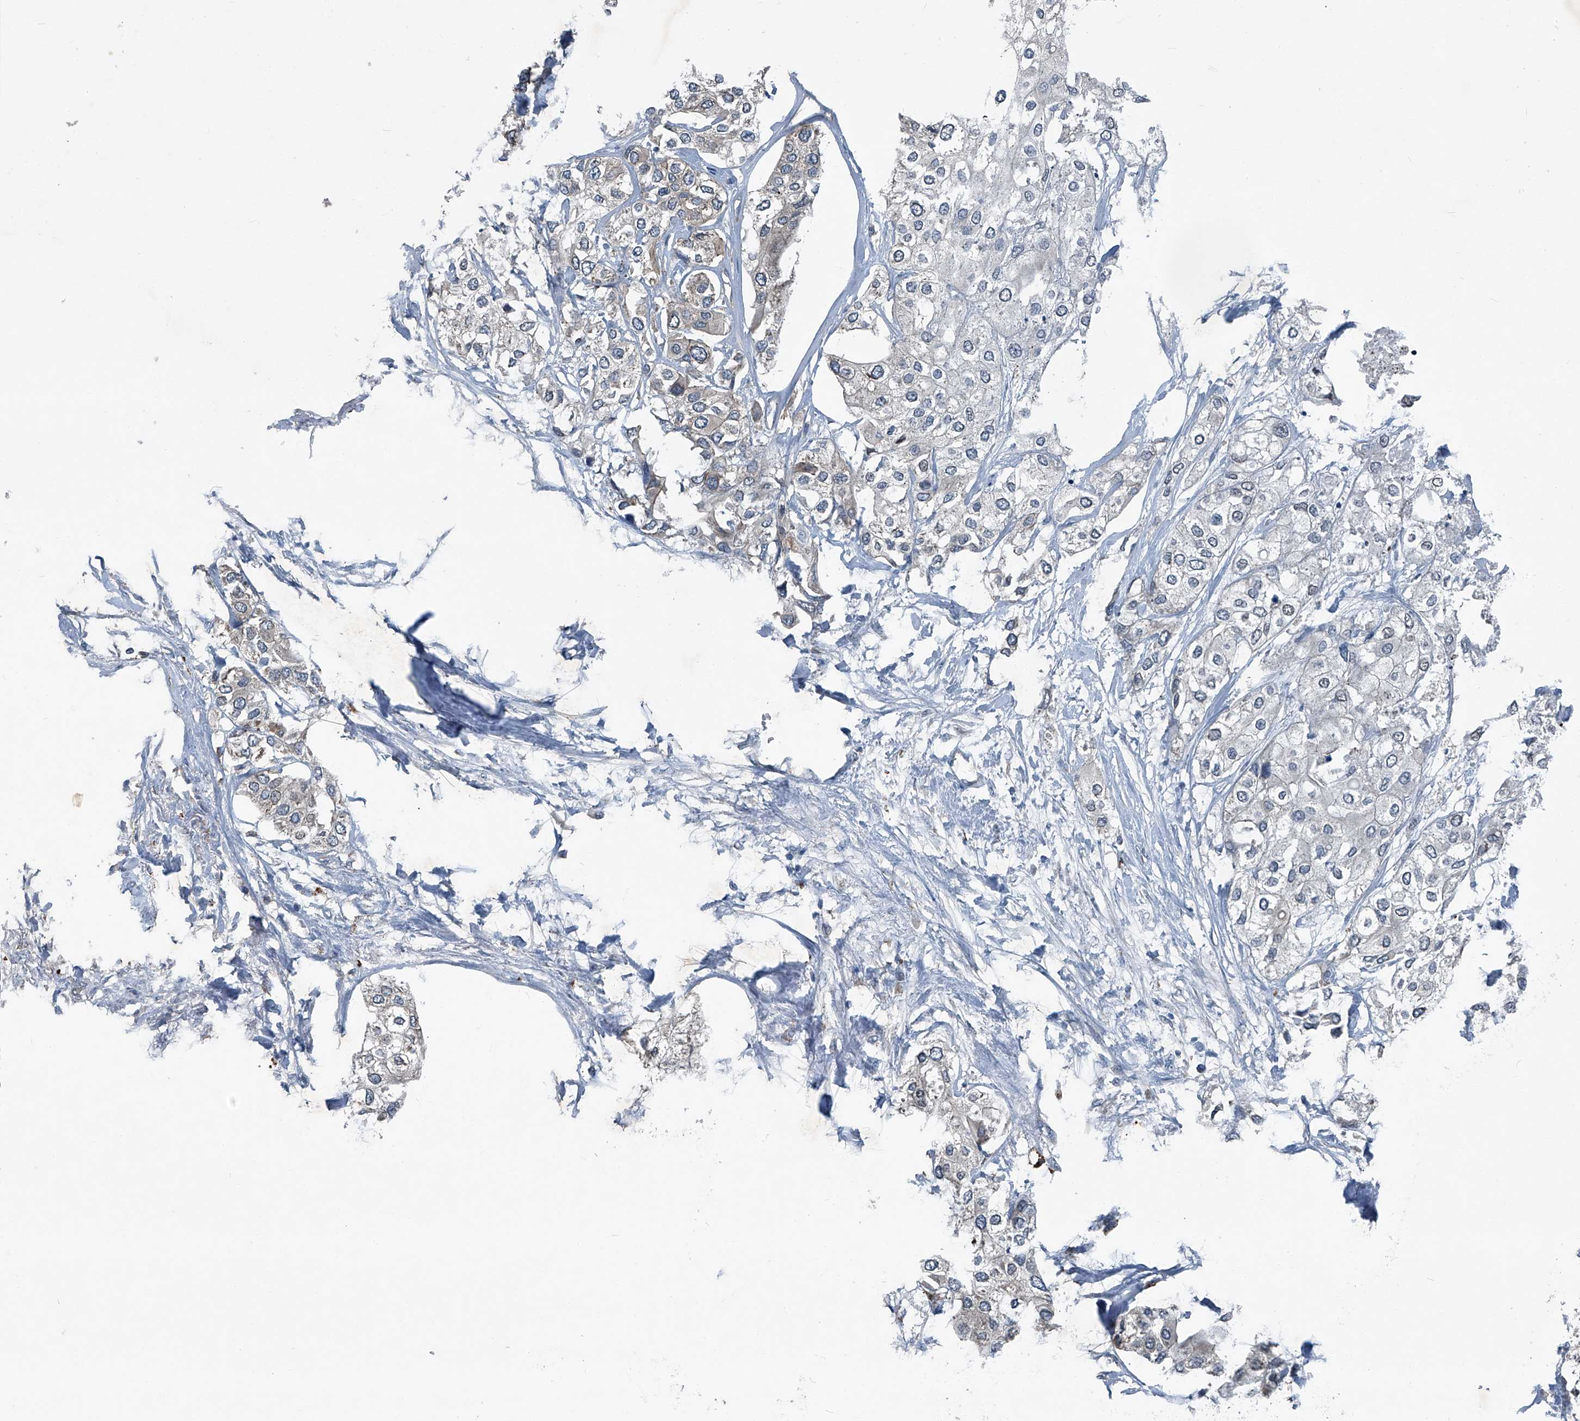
{"staining": {"intensity": "negative", "quantity": "none", "location": "none"}, "tissue": "urothelial cancer", "cell_type": "Tumor cells", "image_type": "cancer", "snomed": [{"axis": "morphology", "description": "Urothelial carcinoma, High grade"}, {"axis": "topography", "description": "Urinary bladder"}], "caption": "Human urothelial cancer stained for a protein using IHC displays no positivity in tumor cells.", "gene": "SENP2", "patient": {"sex": "male", "age": 64}}